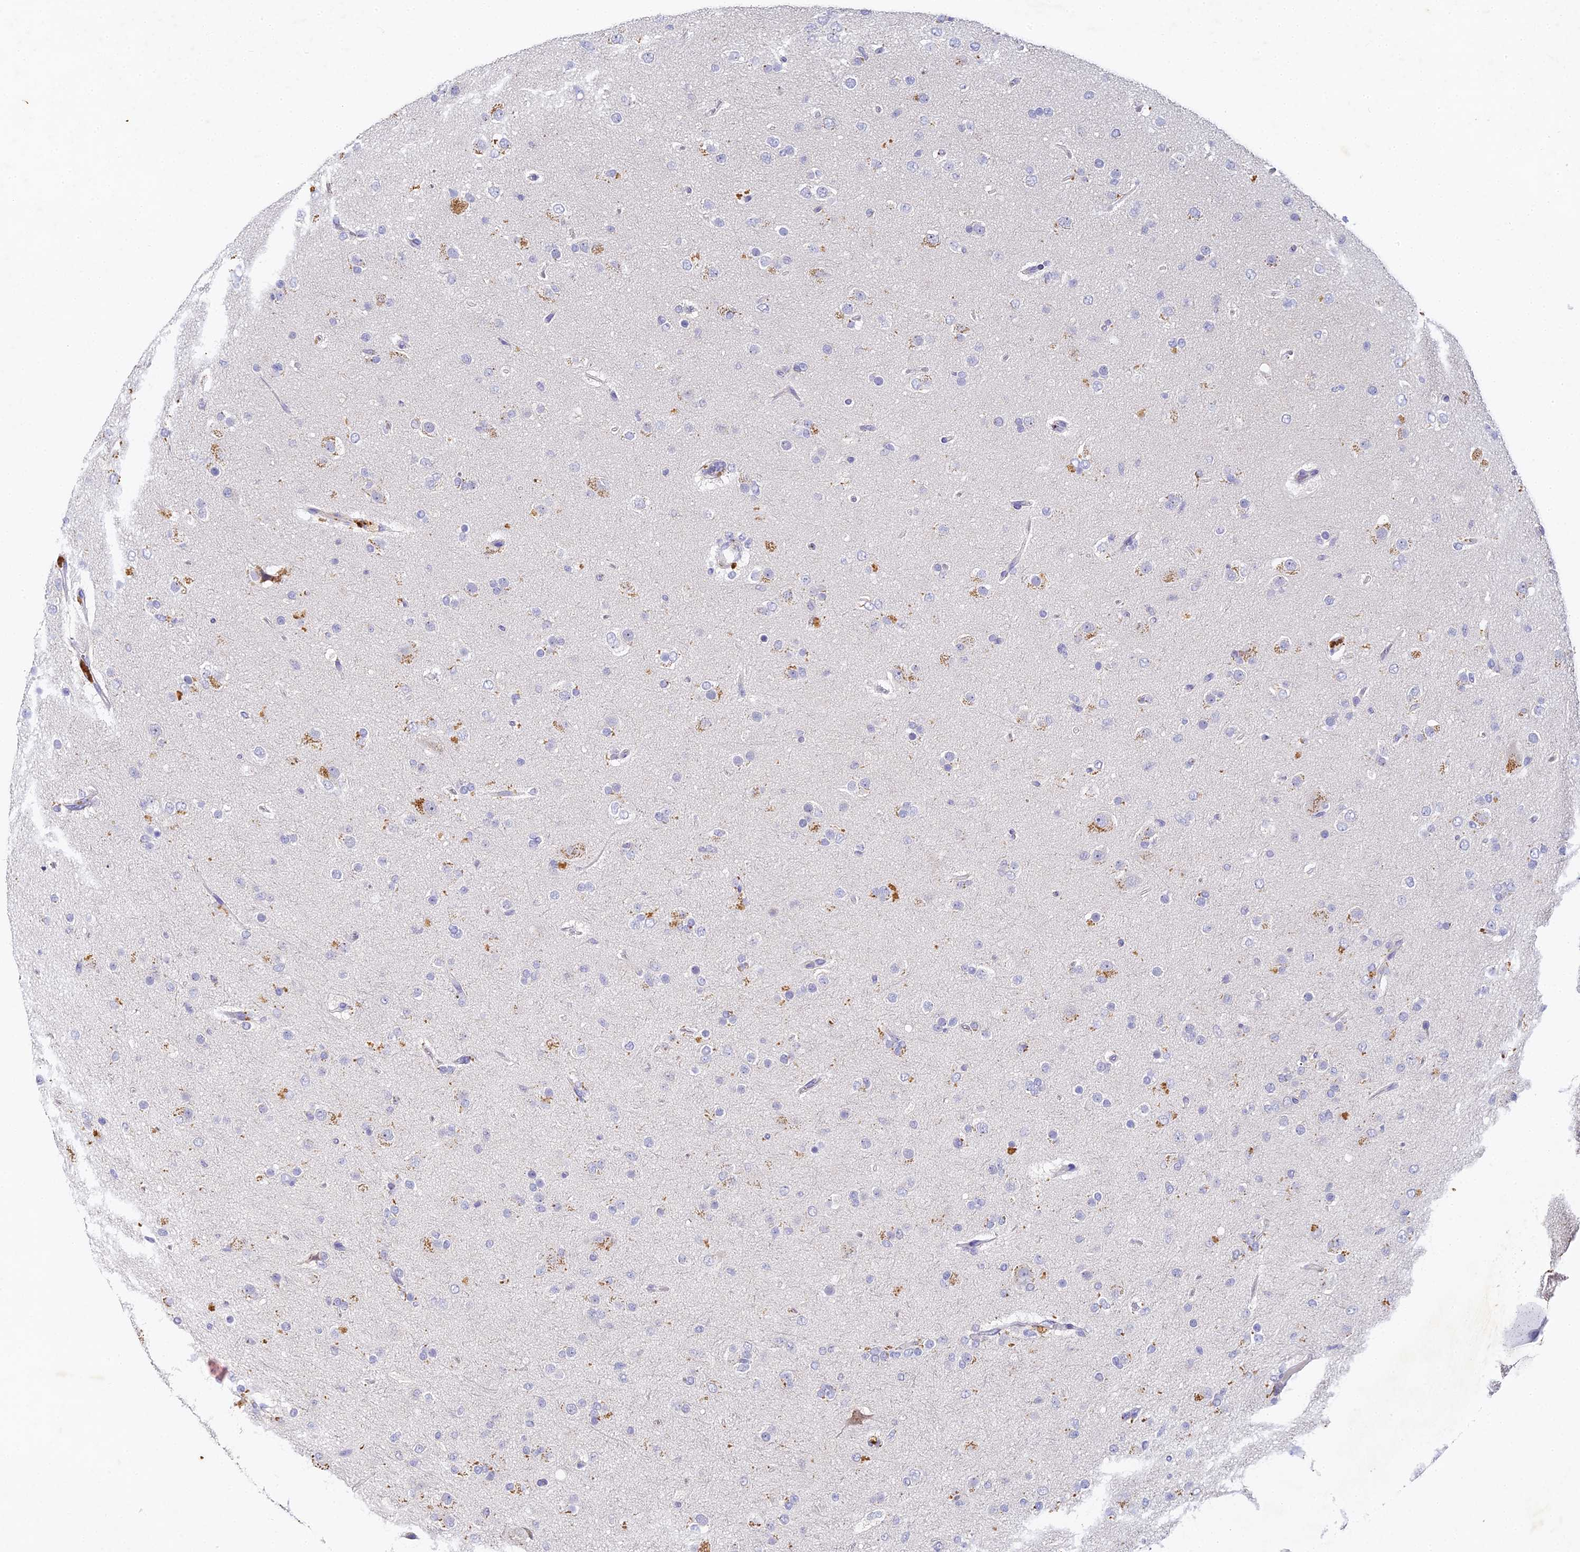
{"staining": {"intensity": "negative", "quantity": "none", "location": "none"}, "tissue": "glioma", "cell_type": "Tumor cells", "image_type": "cancer", "snomed": [{"axis": "morphology", "description": "Glioma, malignant, Low grade"}, {"axis": "topography", "description": "Brain"}], "caption": "Histopathology image shows no protein positivity in tumor cells of glioma tissue.", "gene": "DONSON", "patient": {"sex": "male", "age": 65}}